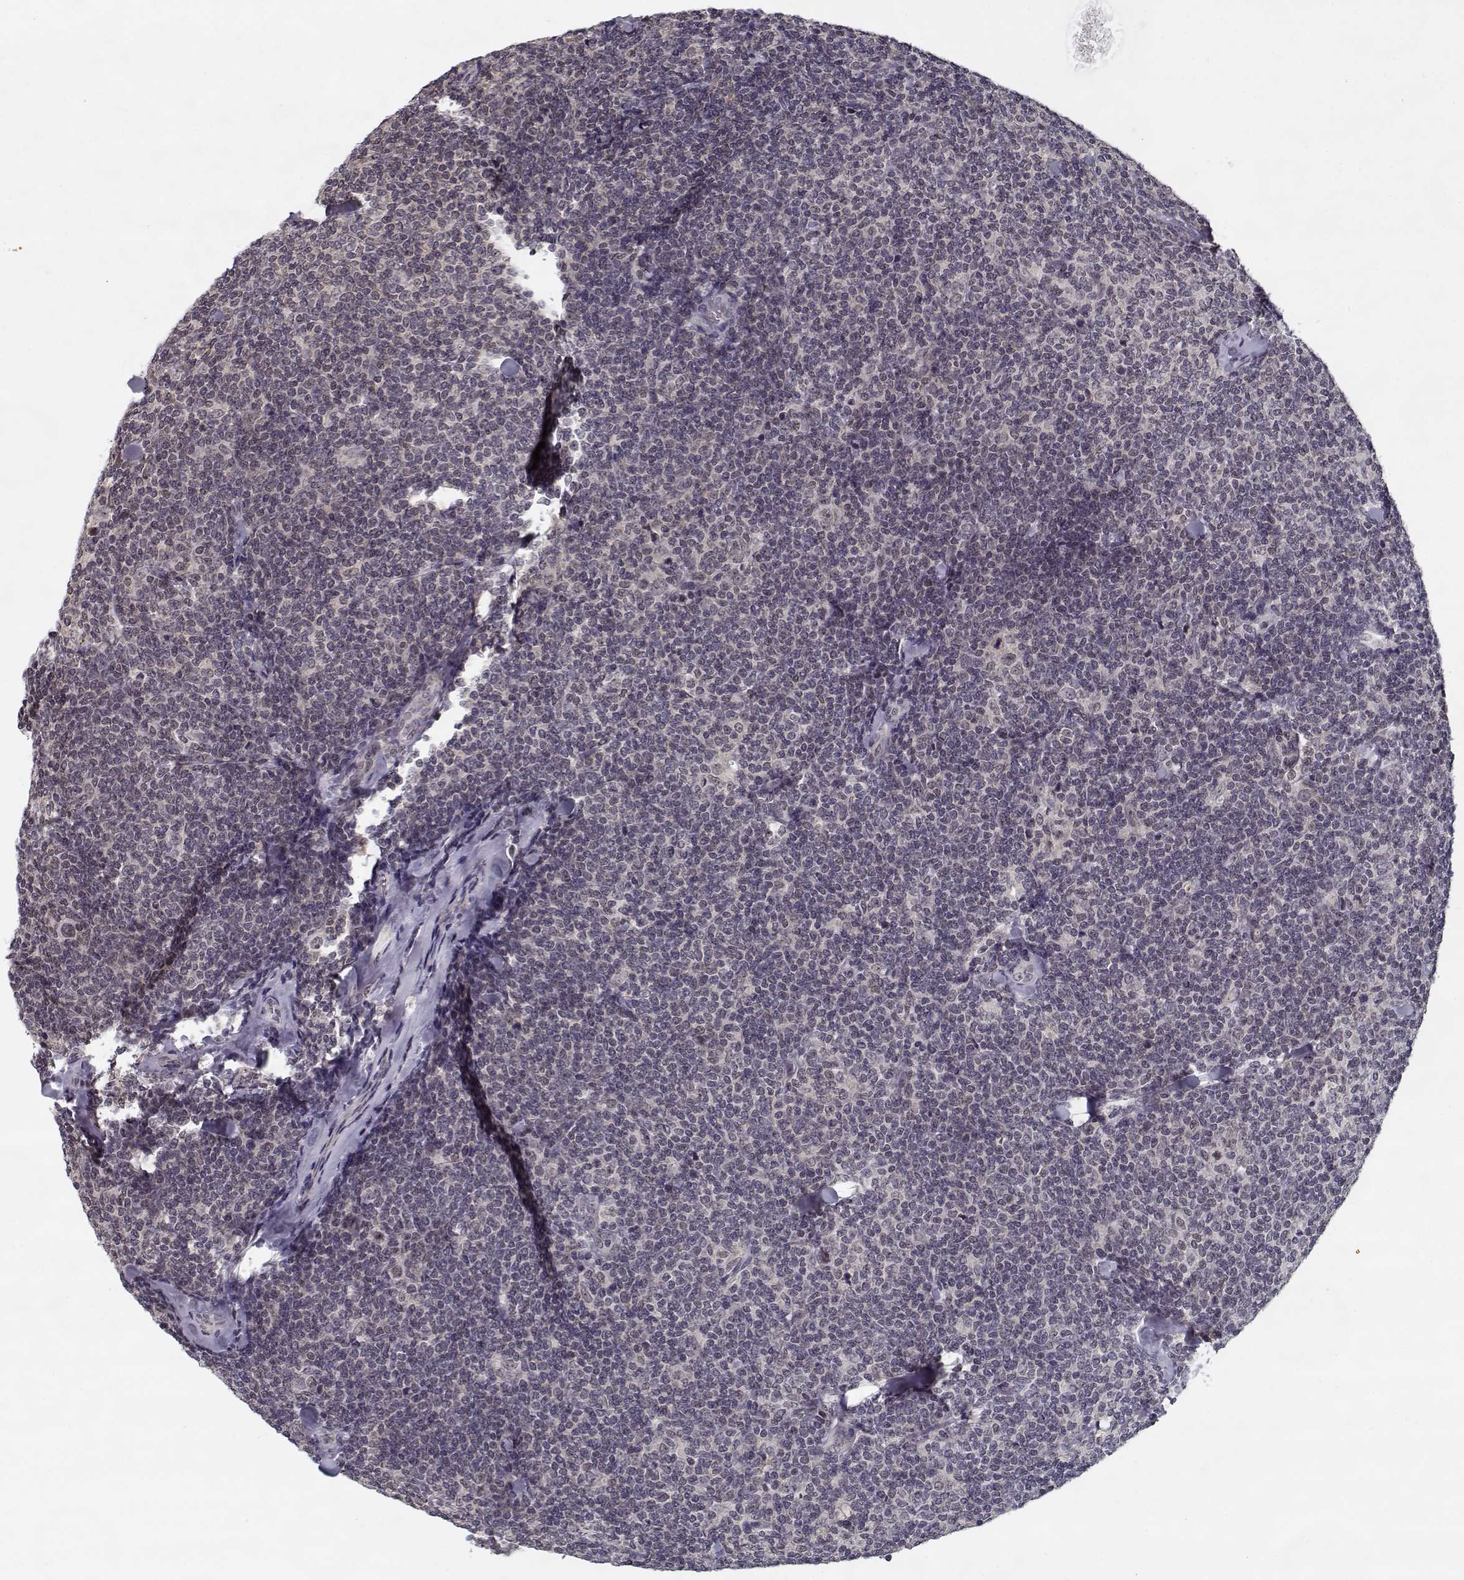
{"staining": {"intensity": "negative", "quantity": "none", "location": "none"}, "tissue": "lymphoma", "cell_type": "Tumor cells", "image_type": "cancer", "snomed": [{"axis": "morphology", "description": "Malignant lymphoma, non-Hodgkin's type, Low grade"}, {"axis": "topography", "description": "Lymph node"}], "caption": "Immunohistochemistry (IHC) of human lymphoma shows no staining in tumor cells. (DAB (3,3'-diaminobenzidine) immunohistochemistry (IHC) with hematoxylin counter stain).", "gene": "TESPA1", "patient": {"sex": "female", "age": 56}}